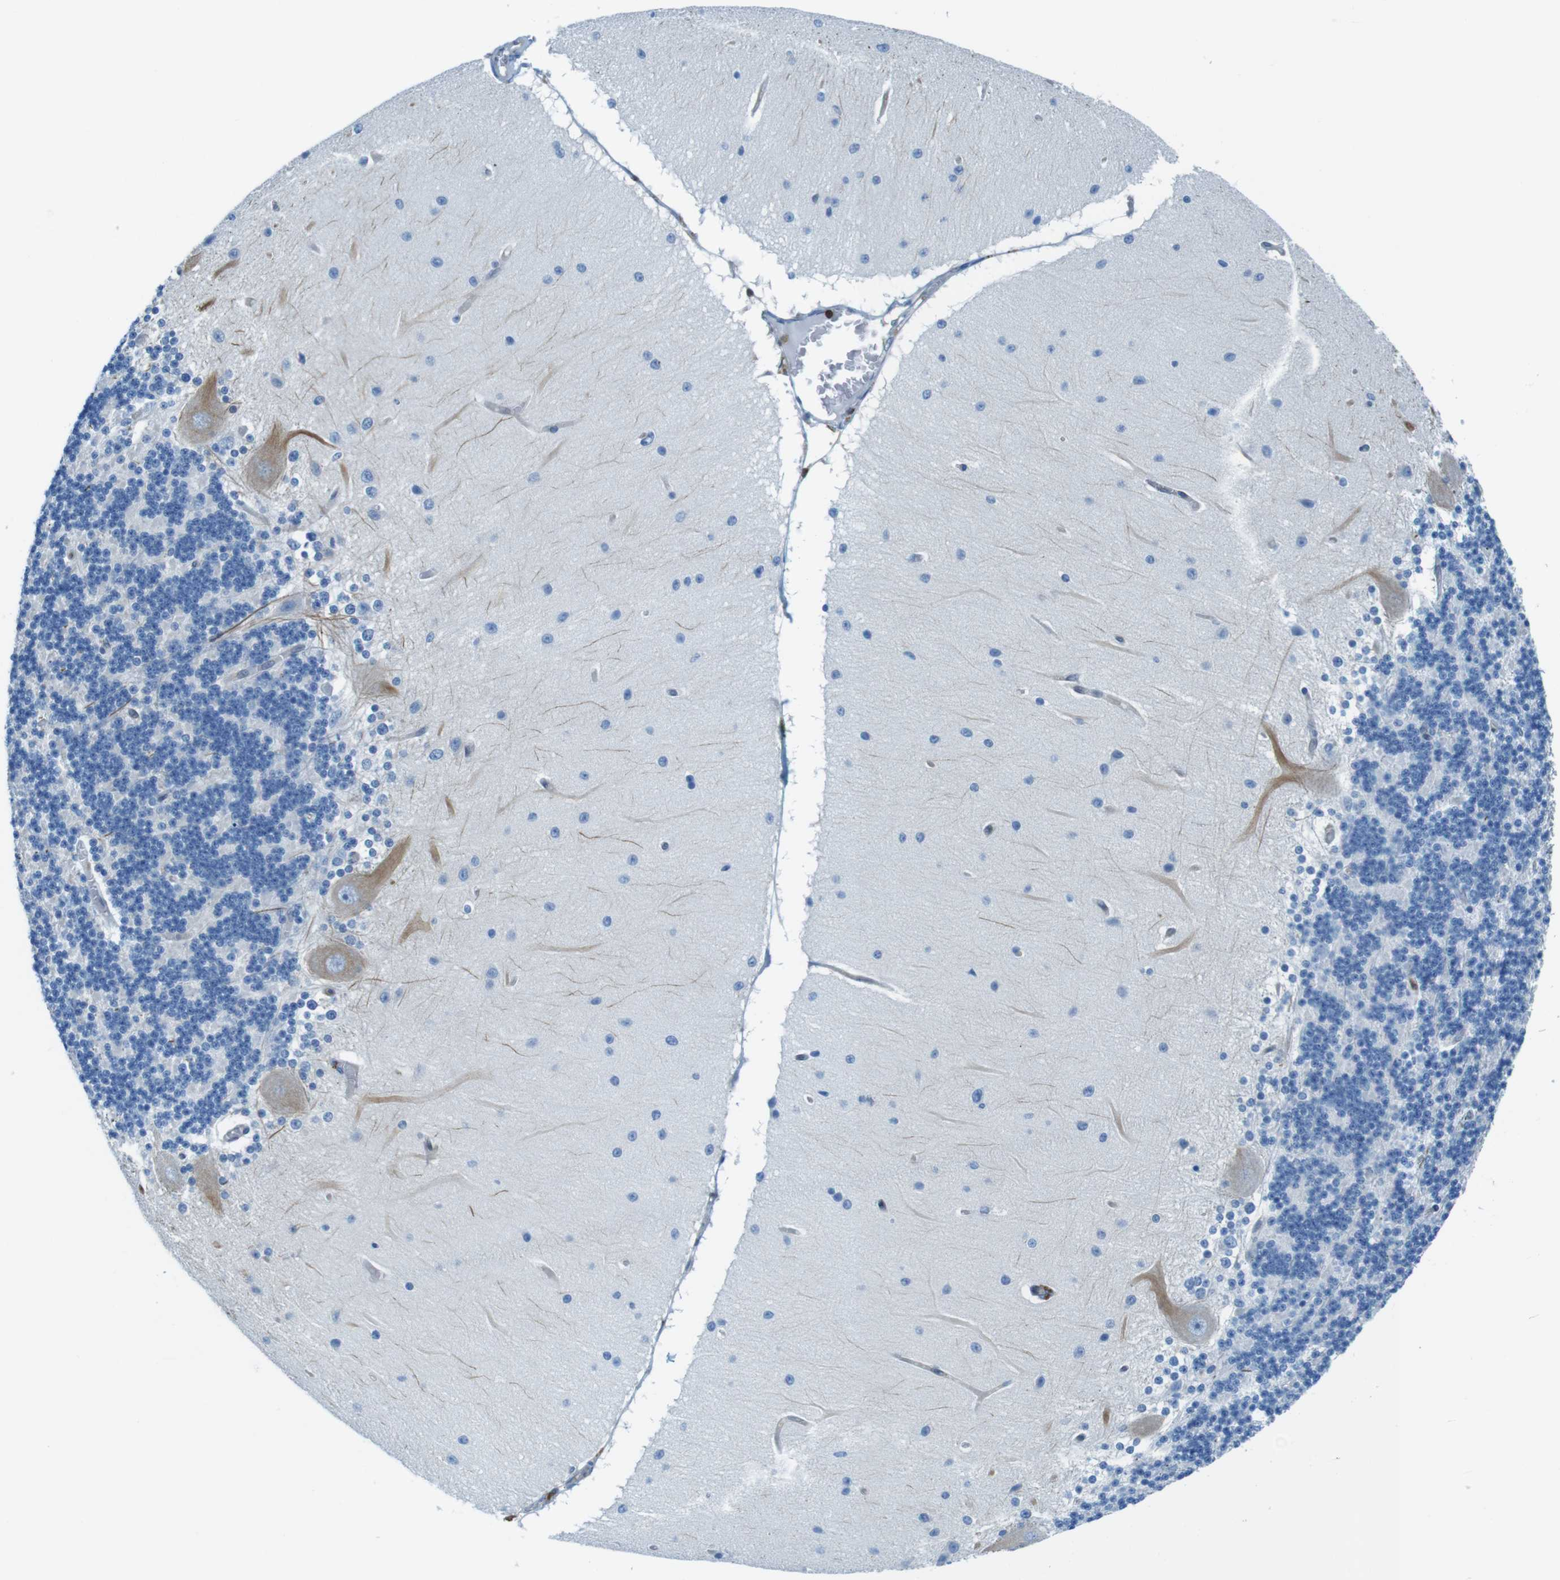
{"staining": {"intensity": "negative", "quantity": "none", "location": "none"}, "tissue": "cerebellum", "cell_type": "Cells in granular layer", "image_type": "normal", "snomed": [{"axis": "morphology", "description": "Normal tissue, NOS"}, {"axis": "topography", "description": "Cerebellum"}], "caption": "The image exhibits no significant positivity in cells in granular layer of cerebellum.", "gene": "TES", "patient": {"sex": "female", "age": 54}}